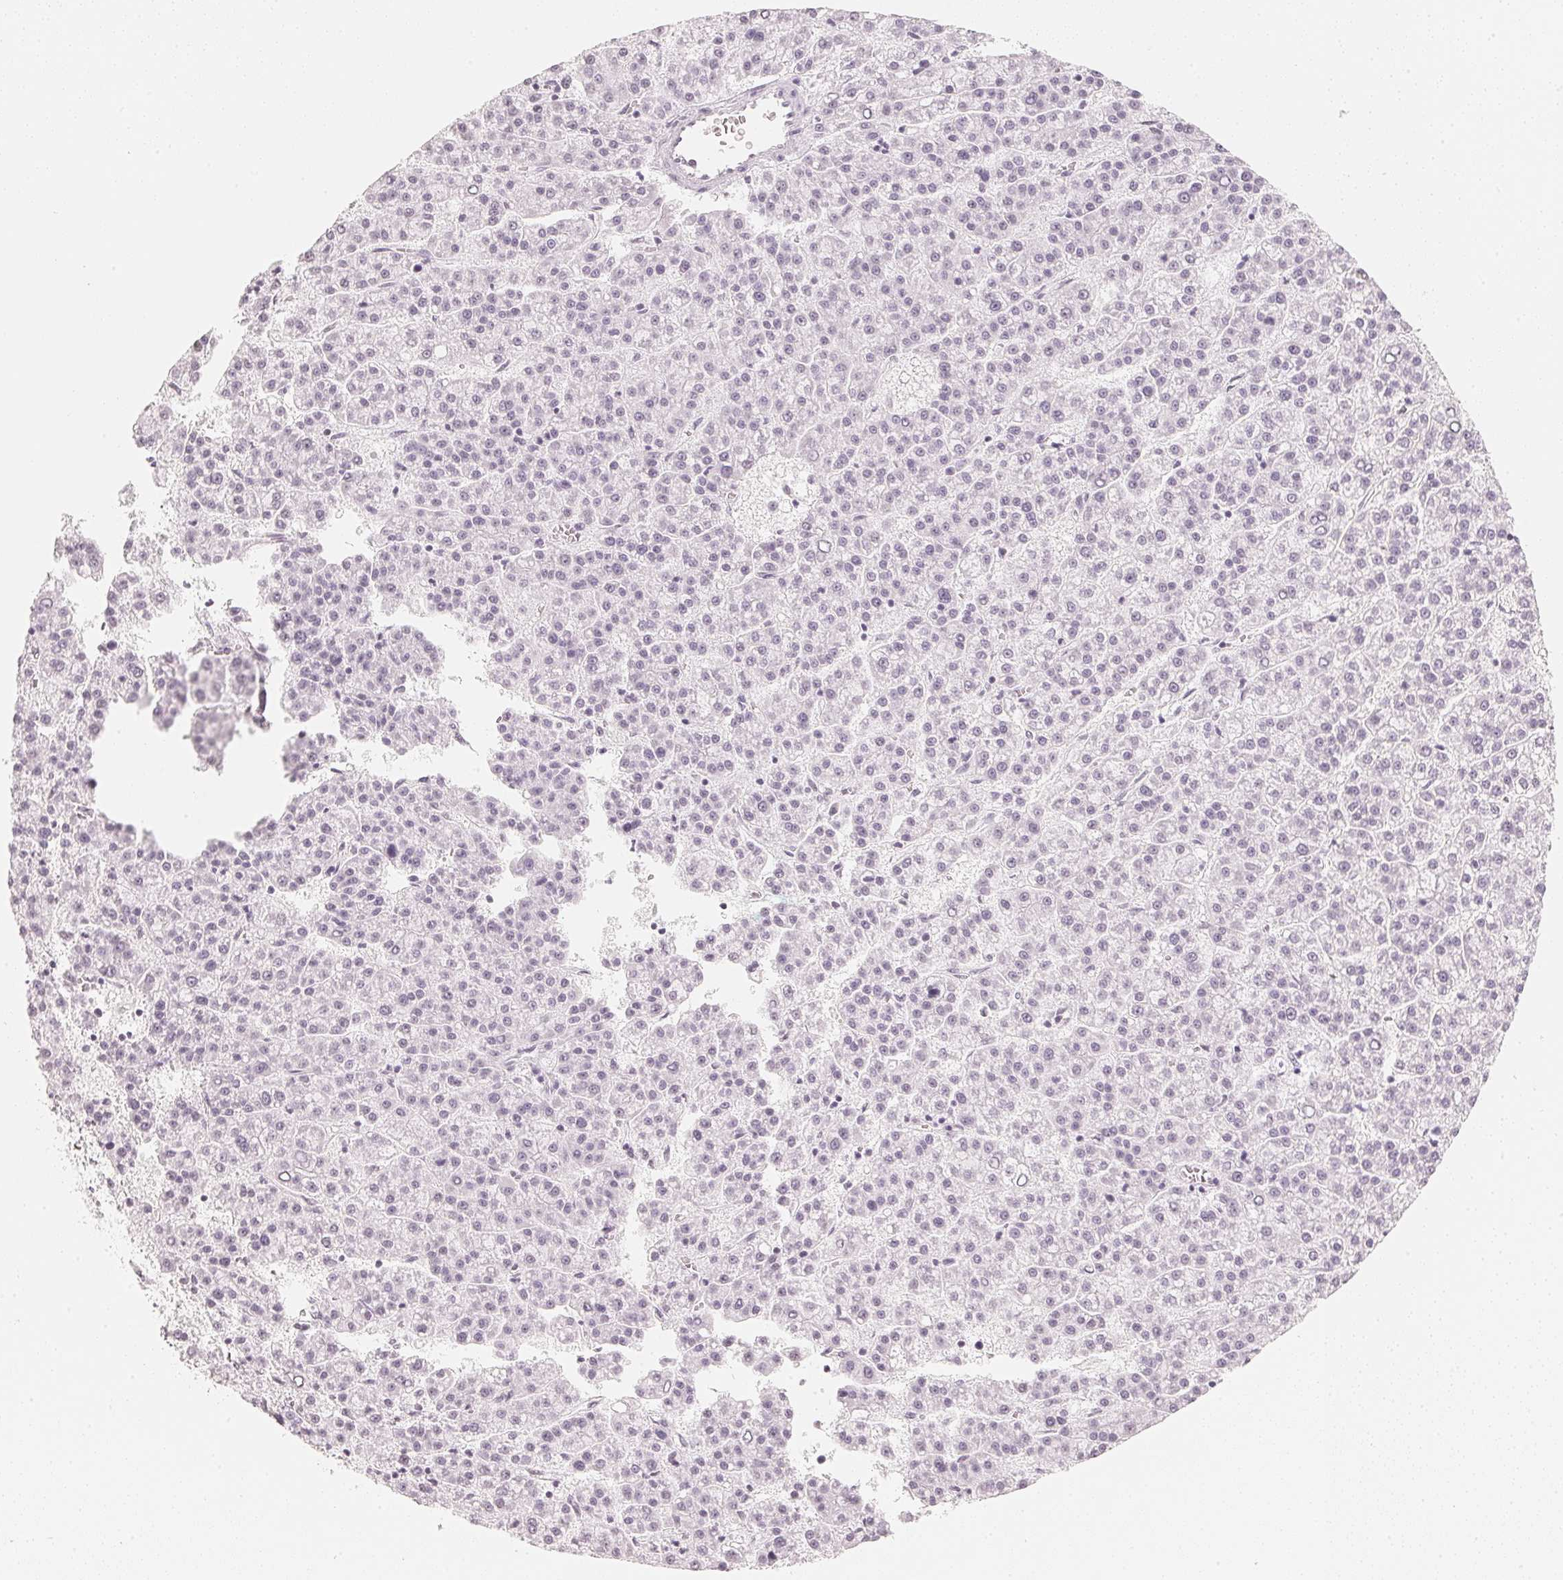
{"staining": {"intensity": "negative", "quantity": "none", "location": "none"}, "tissue": "liver cancer", "cell_type": "Tumor cells", "image_type": "cancer", "snomed": [{"axis": "morphology", "description": "Carcinoma, Hepatocellular, NOS"}, {"axis": "topography", "description": "Liver"}], "caption": "DAB (3,3'-diaminobenzidine) immunohistochemical staining of human hepatocellular carcinoma (liver) demonstrates no significant expression in tumor cells. The staining was performed using DAB to visualize the protein expression in brown, while the nuclei were stained in blue with hematoxylin (Magnification: 20x).", "gene": "SLC22A8", "patient": {"sex": "female", "age": 58}}